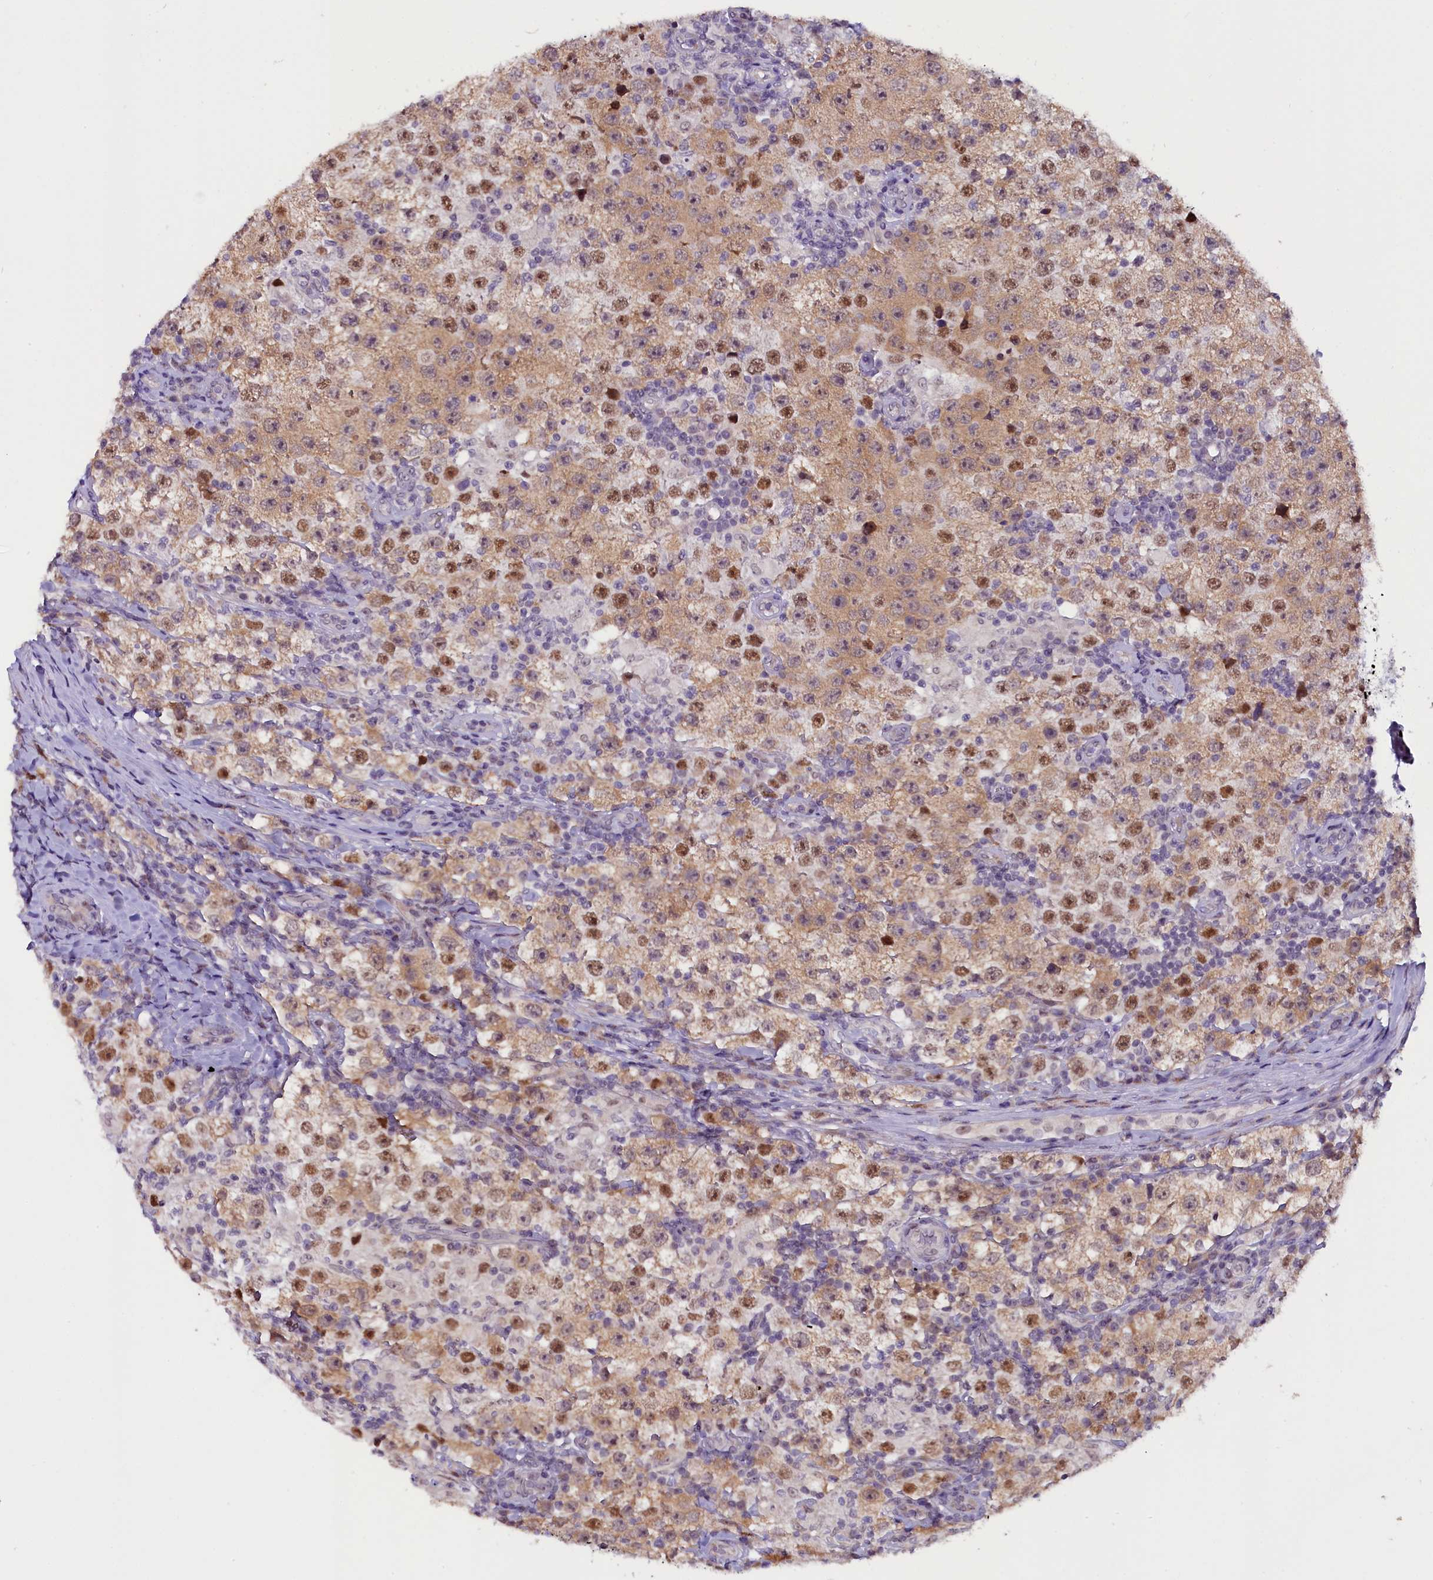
{"staining": {"intensity": "moderate", "quantity": ">75%", "location": "cytoplasmic/membranous,nuclear"}, "tissue": "testis cancer", "cell_type": "Tumor cells", "image_type": "cancer", "snomed": [{"axis": "morphology", "description": "Normal tissue, NOS"}, {"axis": "morphology", "description": "Urothelial carcinoma, High grade"}, {"axis": "morphology", "description": "Seminoma, NOS"}, {"axis": "morphology", "description": "Carcinoma, Embryonal, NOS"}, {"axis": "topography", "description": "Urinary bladder"}, {"axis": "topography", "description": "Testis"}], "caption": "Tumor cells display moderate cytoplasmic/membranous and nuclear expression in approximately >75% of cells in testis seminoma.", "gene": "RPUSD2", "patient": {"sex": "male", "age": 41}}